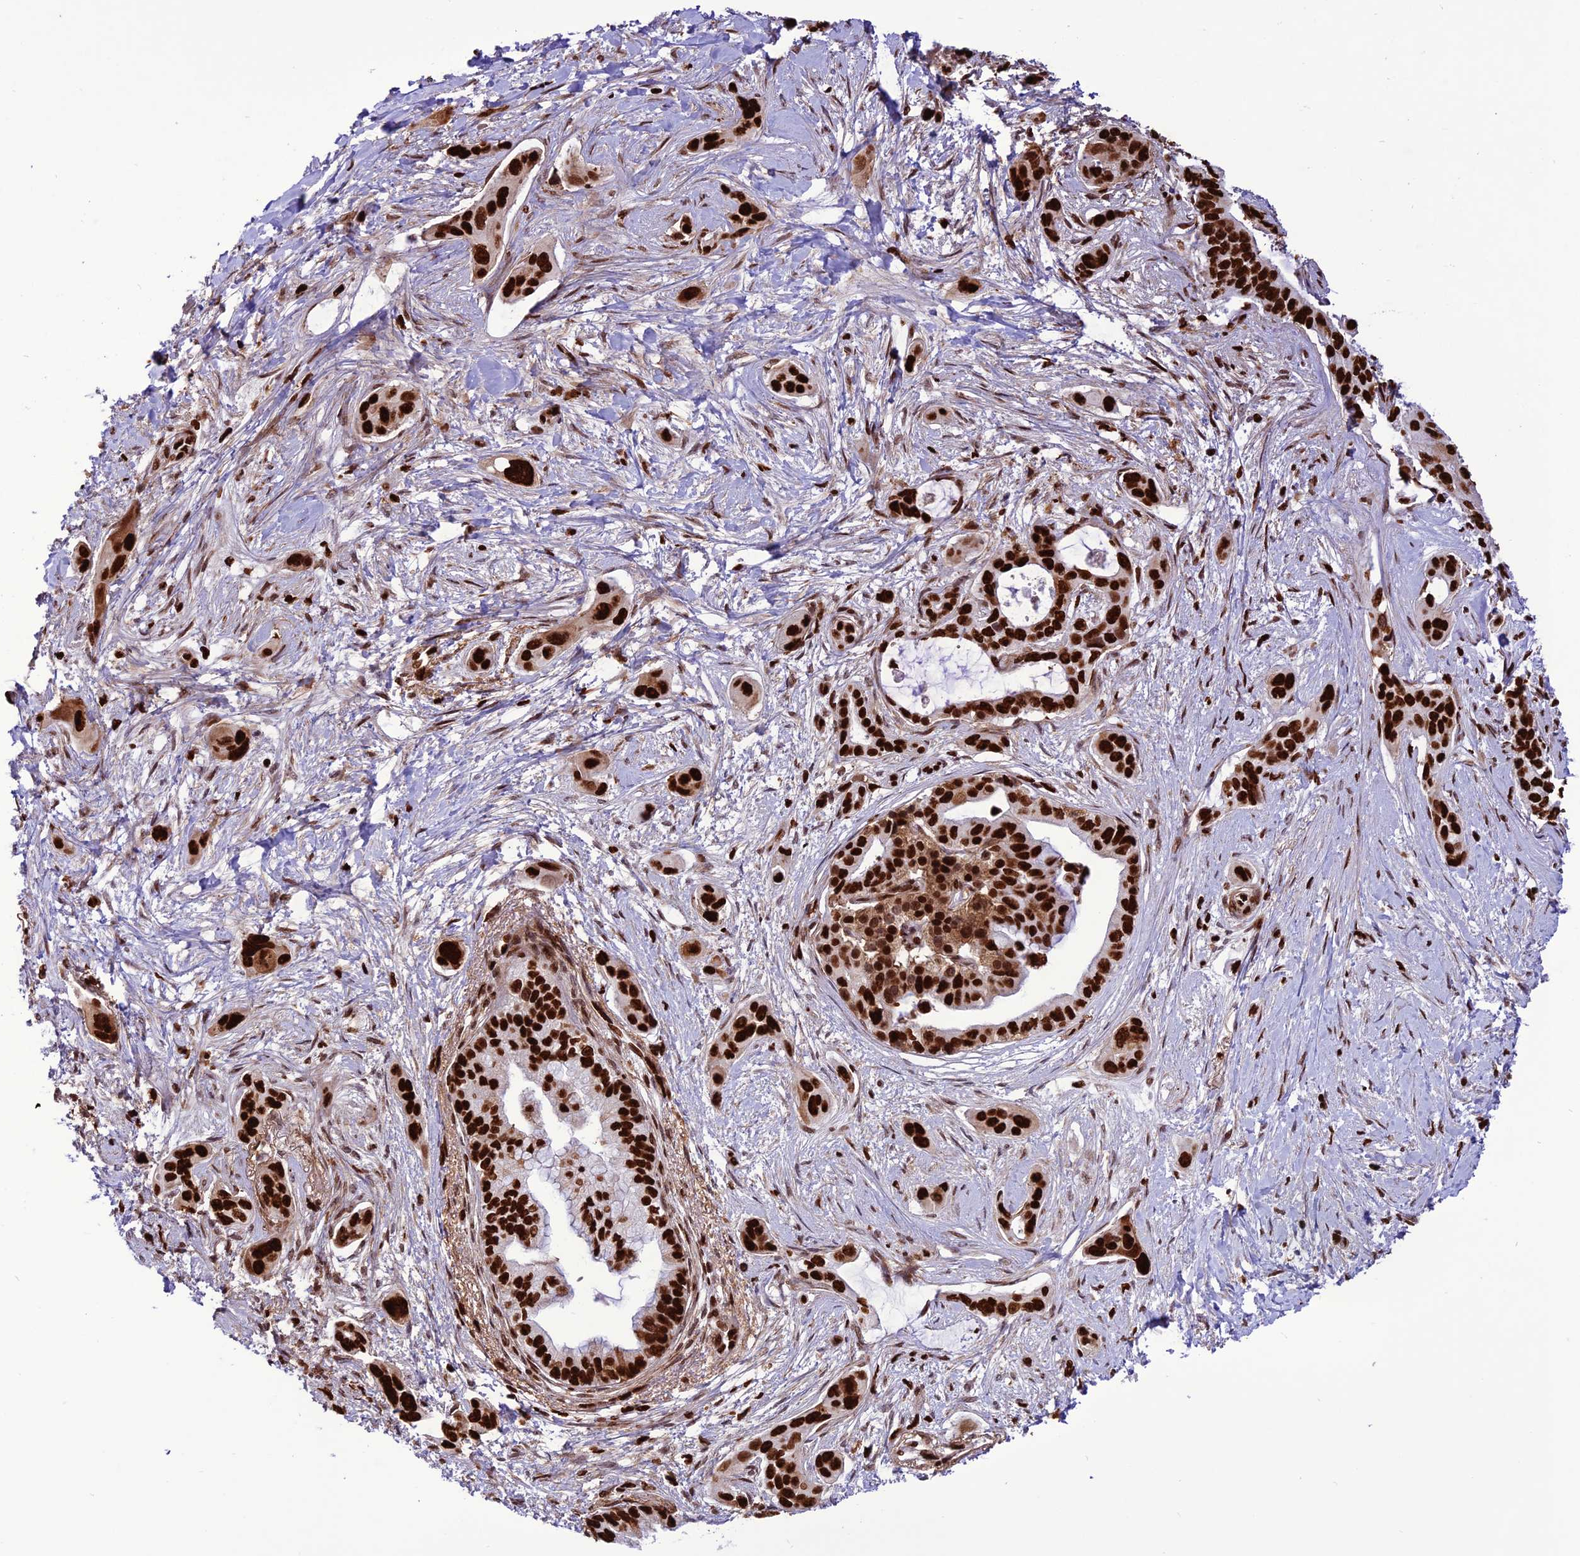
{"staining": {"intensity": "strong", "quantity": ">75%", "location": "nuclear"}, "tissue": "pancreatic cancer", "cell_type": "Tumor cells", "image_type": "cancer", "snomed": [{"axis": "morphology", "description": "Adenocarcinoma, NOS"}, {"axis": "topography", "description": "Pancreas"}], "caption": "Human pancreatic cancer stained with a protein marker shows strong staining in tumor cells.", "gene": "INO80E", "patient": {"sex": "male", "age": 72}}